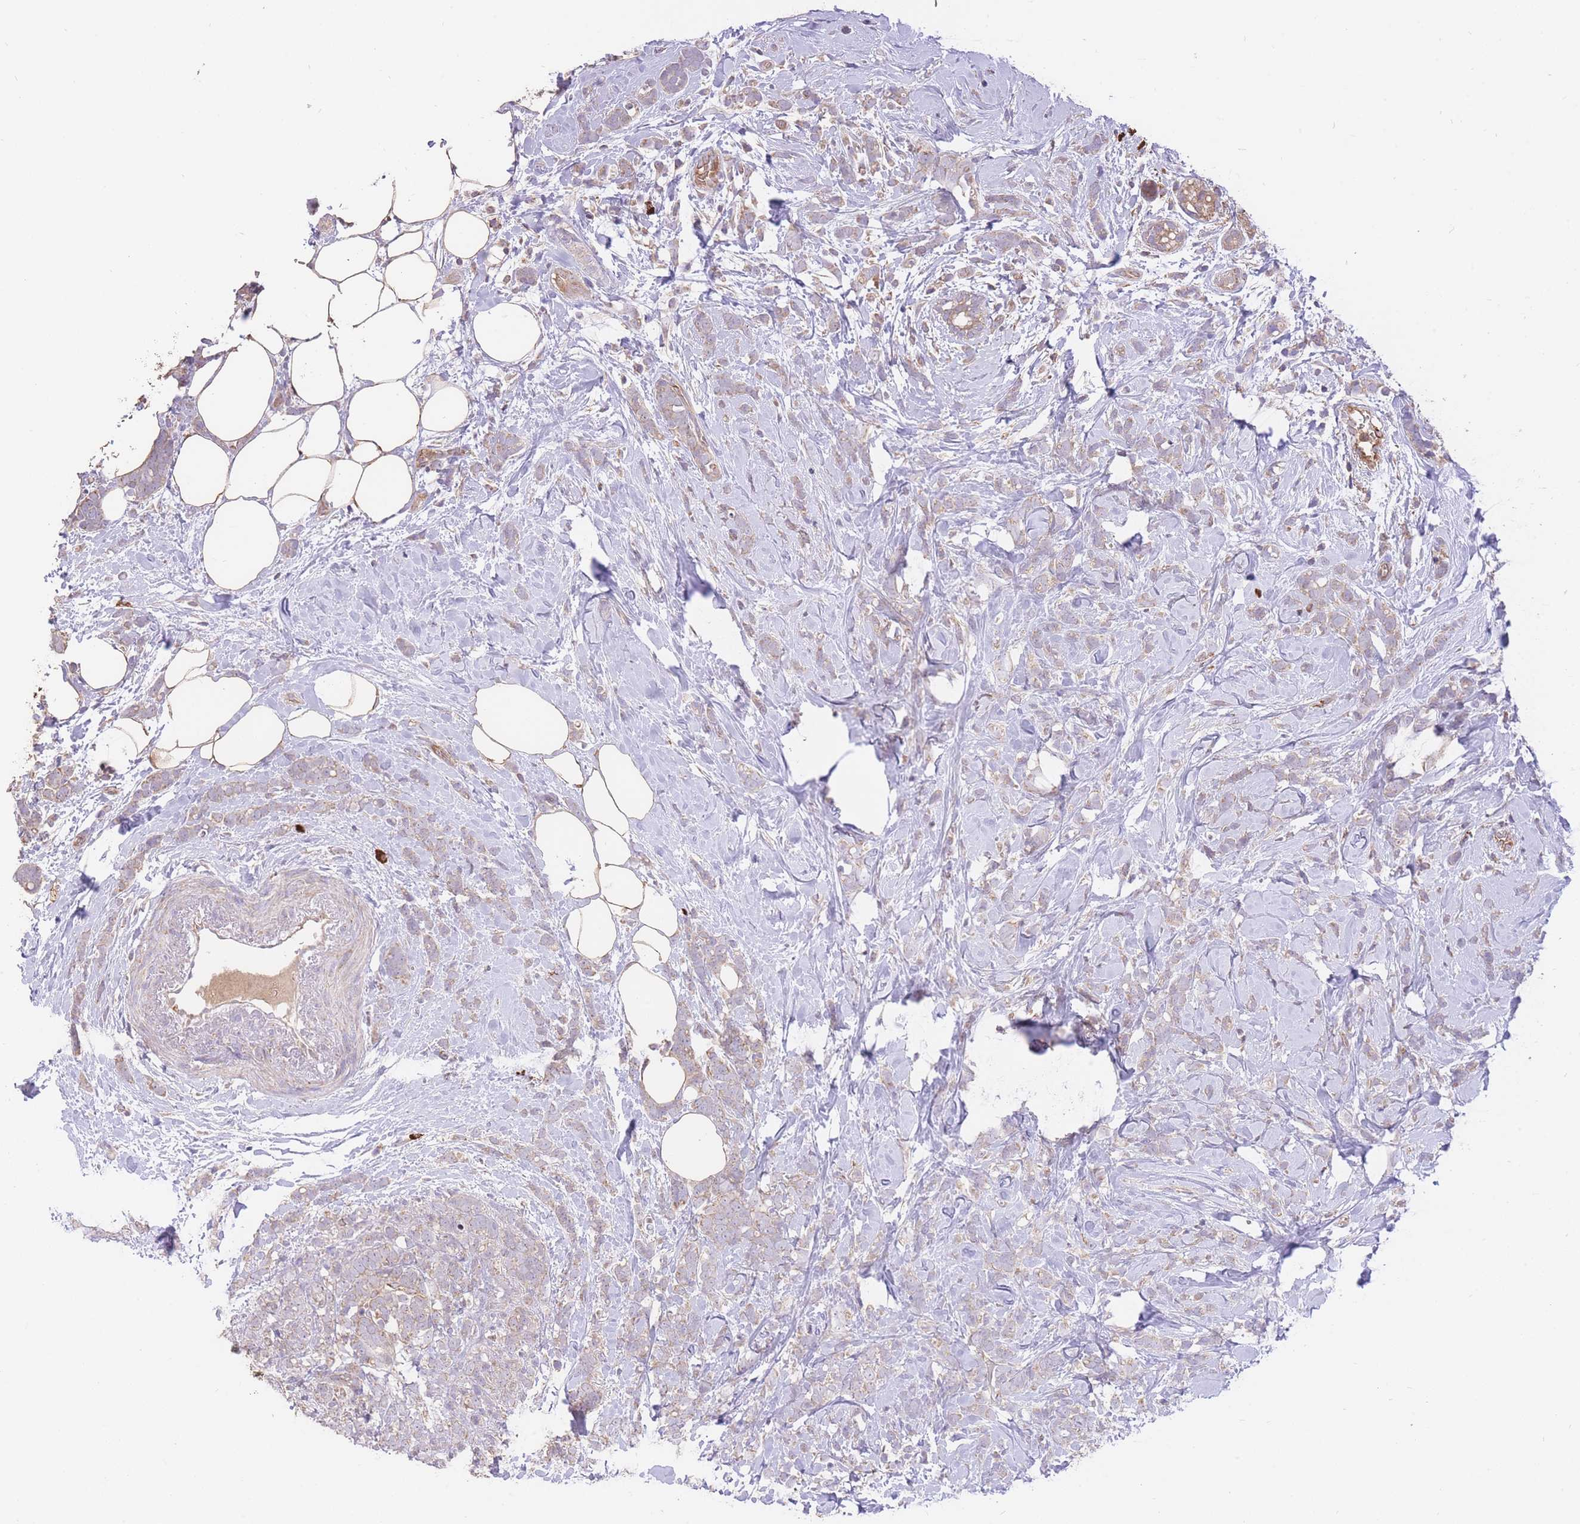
{"staining": {"intensity": "weak", "quantity": ">75%", "location": "cytoplasmic/membranous"}, "tissue": "breast cancer", "cell_type": "Tumor cells", "image_type": "cancer", "snomed": [{"axis": "morphology", "description": "Lobular carcinoma"}, {"axis": "topography", "description": "Breast"}], "caption": "Immunohistochemistry (IHC) of human lobular carcinoma (breast) reveals low levels of weak cytoplasmic/membranous expression in about >75% of tumor cells. Ihc stains the protein in brown and the nuclei are stained blue.", "gene": "PREP", "patient": {"sex": "female", "age": 58}}